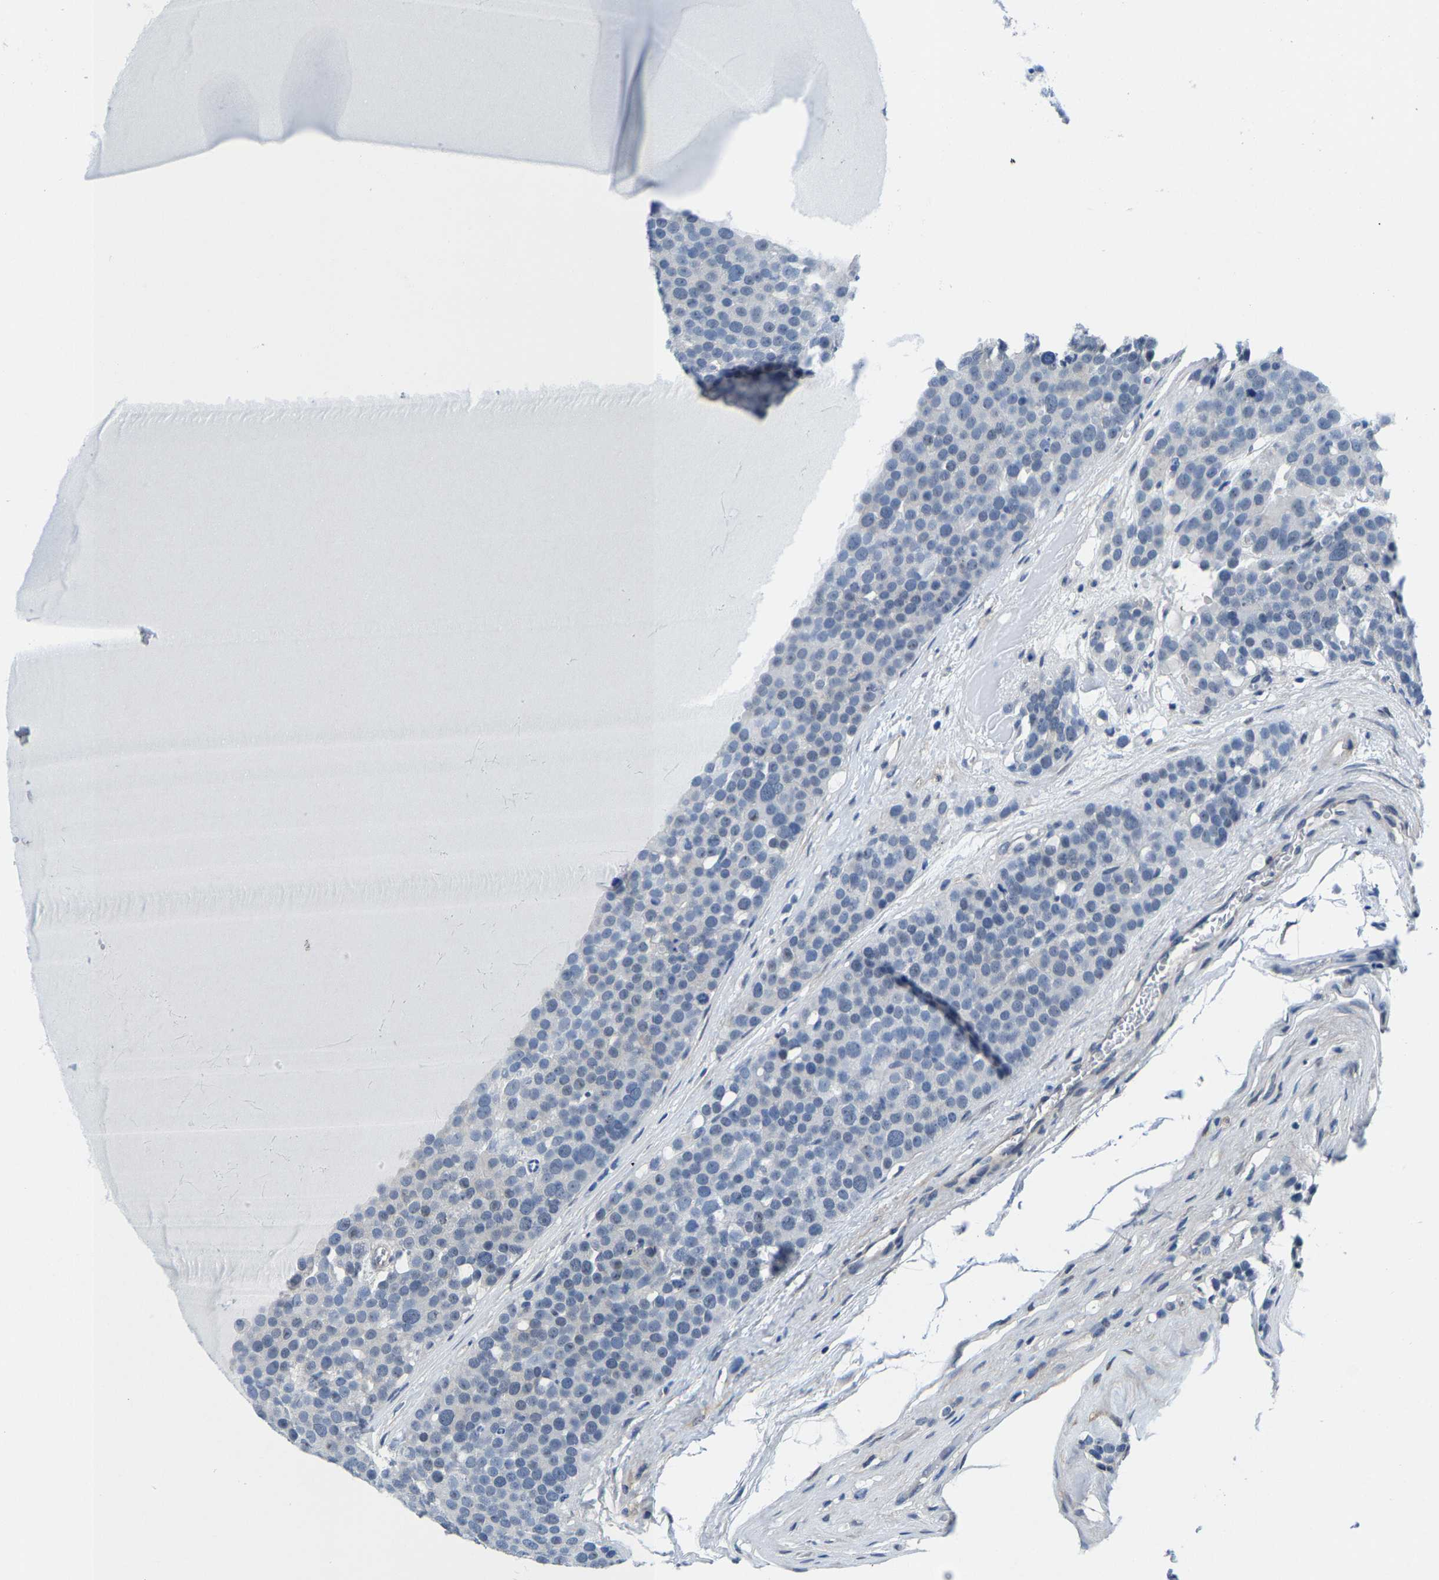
{"staining": {"intensity": "negative", "quantity": "none", "location": "none"}, "tissue": "testis cancer", "cell_type": "Tumor cells", "image_type": "cancer", "snomed": [{"axis": "morphology", "description": "Seminoma, NOS"}, {"axis": "topography", "description": "Testis"}], "caption": "Immunohistochemistry (IHC) of human testis cancer (seminoma) reveals no expression in tumor cells.", "gene": "SSH3", "patient": {"sex": "male", "age": 71}}